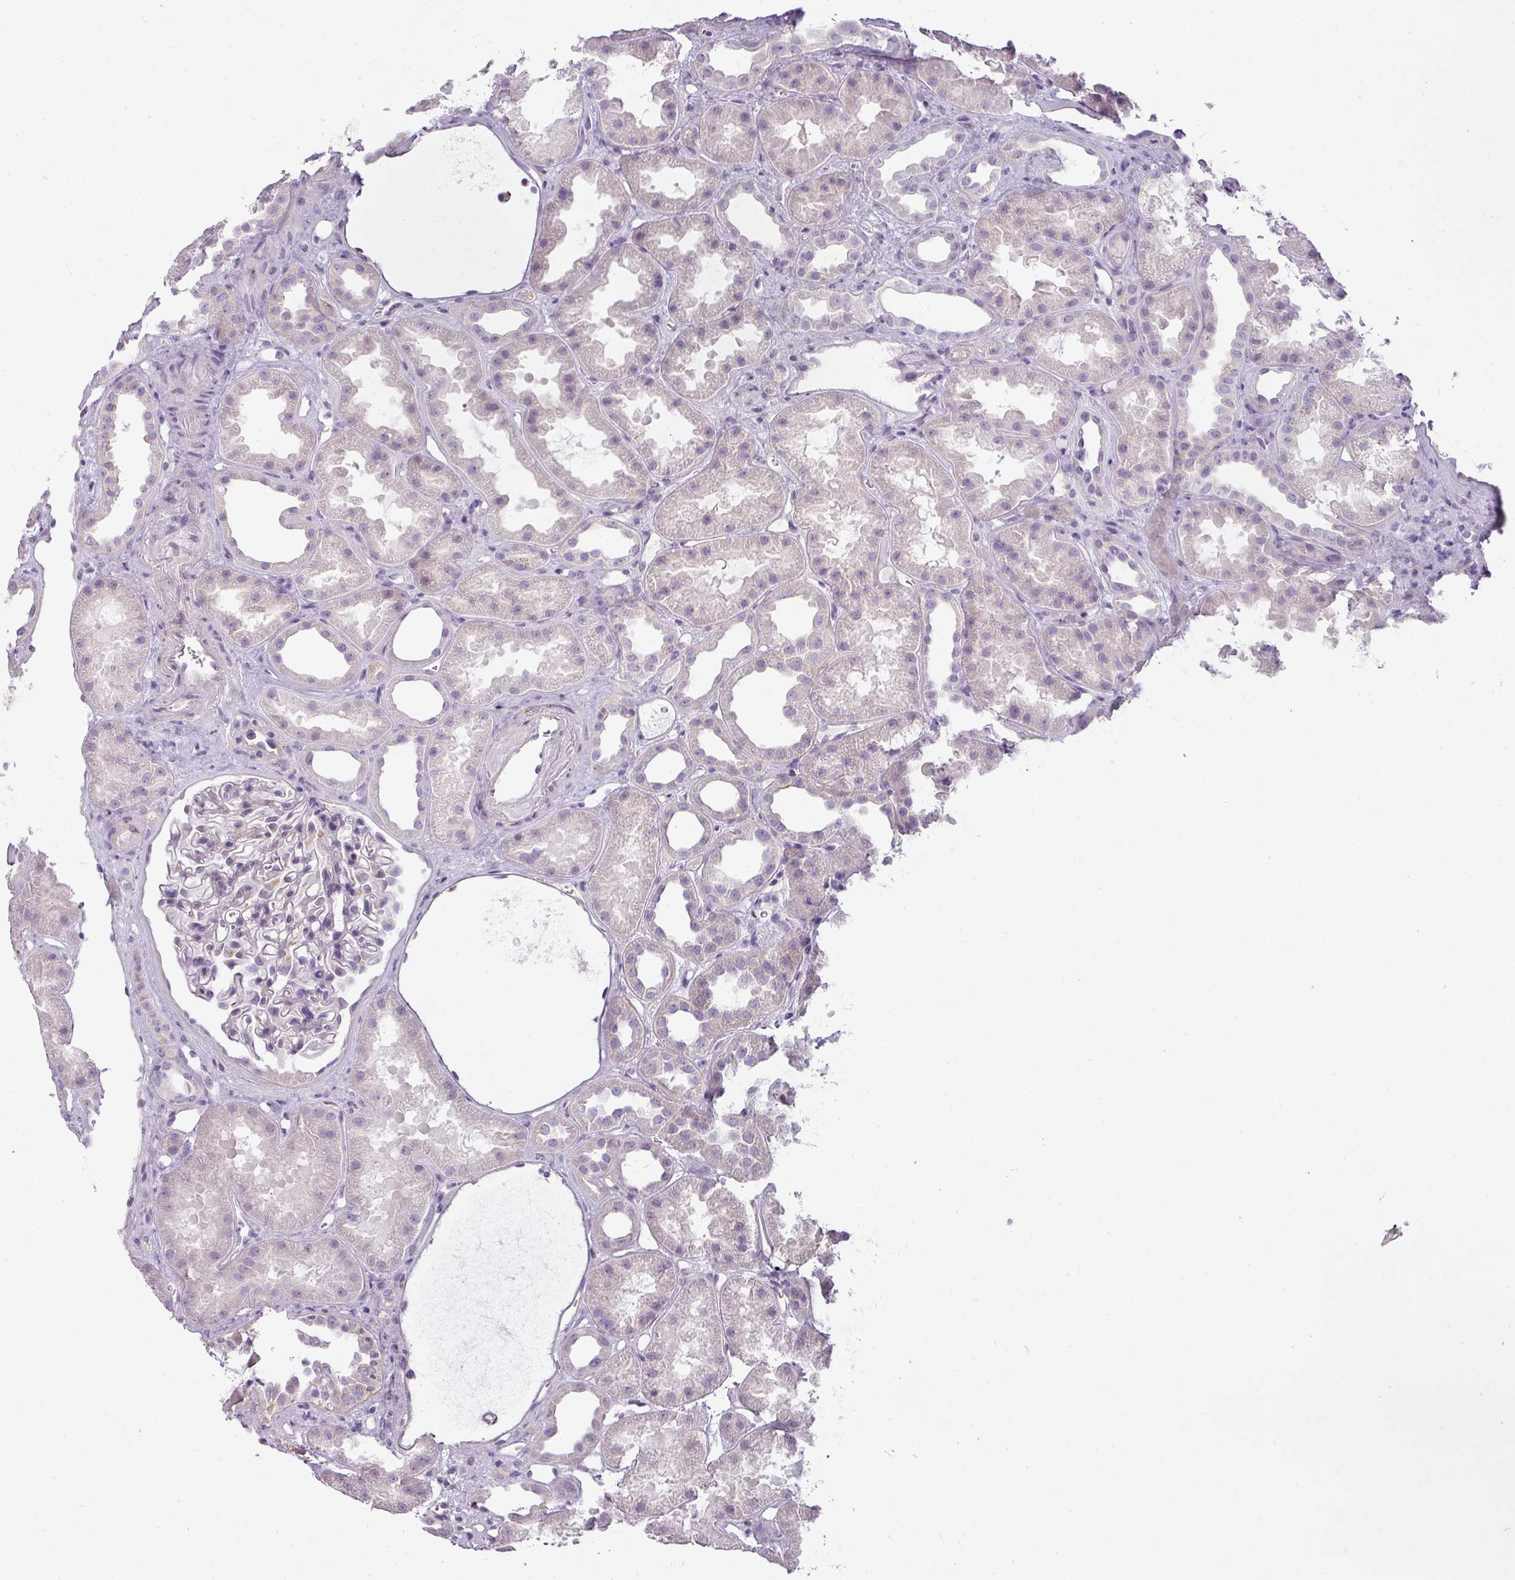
{"staining": {"intensity": "negative", "quantity": "none", "location": "none"}, "tissue": "kidney", "cell_type": "Cells in glomeruli", "image_type": "normal", "snomed": [{"axis": "morphology", "description": "Normal tissue, NOS"}, {"axis": "topography", "description": "Kidney"}], "caption": "IHC of benign kidney reveals no positivity in cells in glomeruli. The staining was performed using DAB to visualize the protein expression in brown, while the nuclei were stained in blue with hematoxylin (Magnification: 20x).", "gene": "ASB1", "patient": {"sex": "male", "age": 61}}